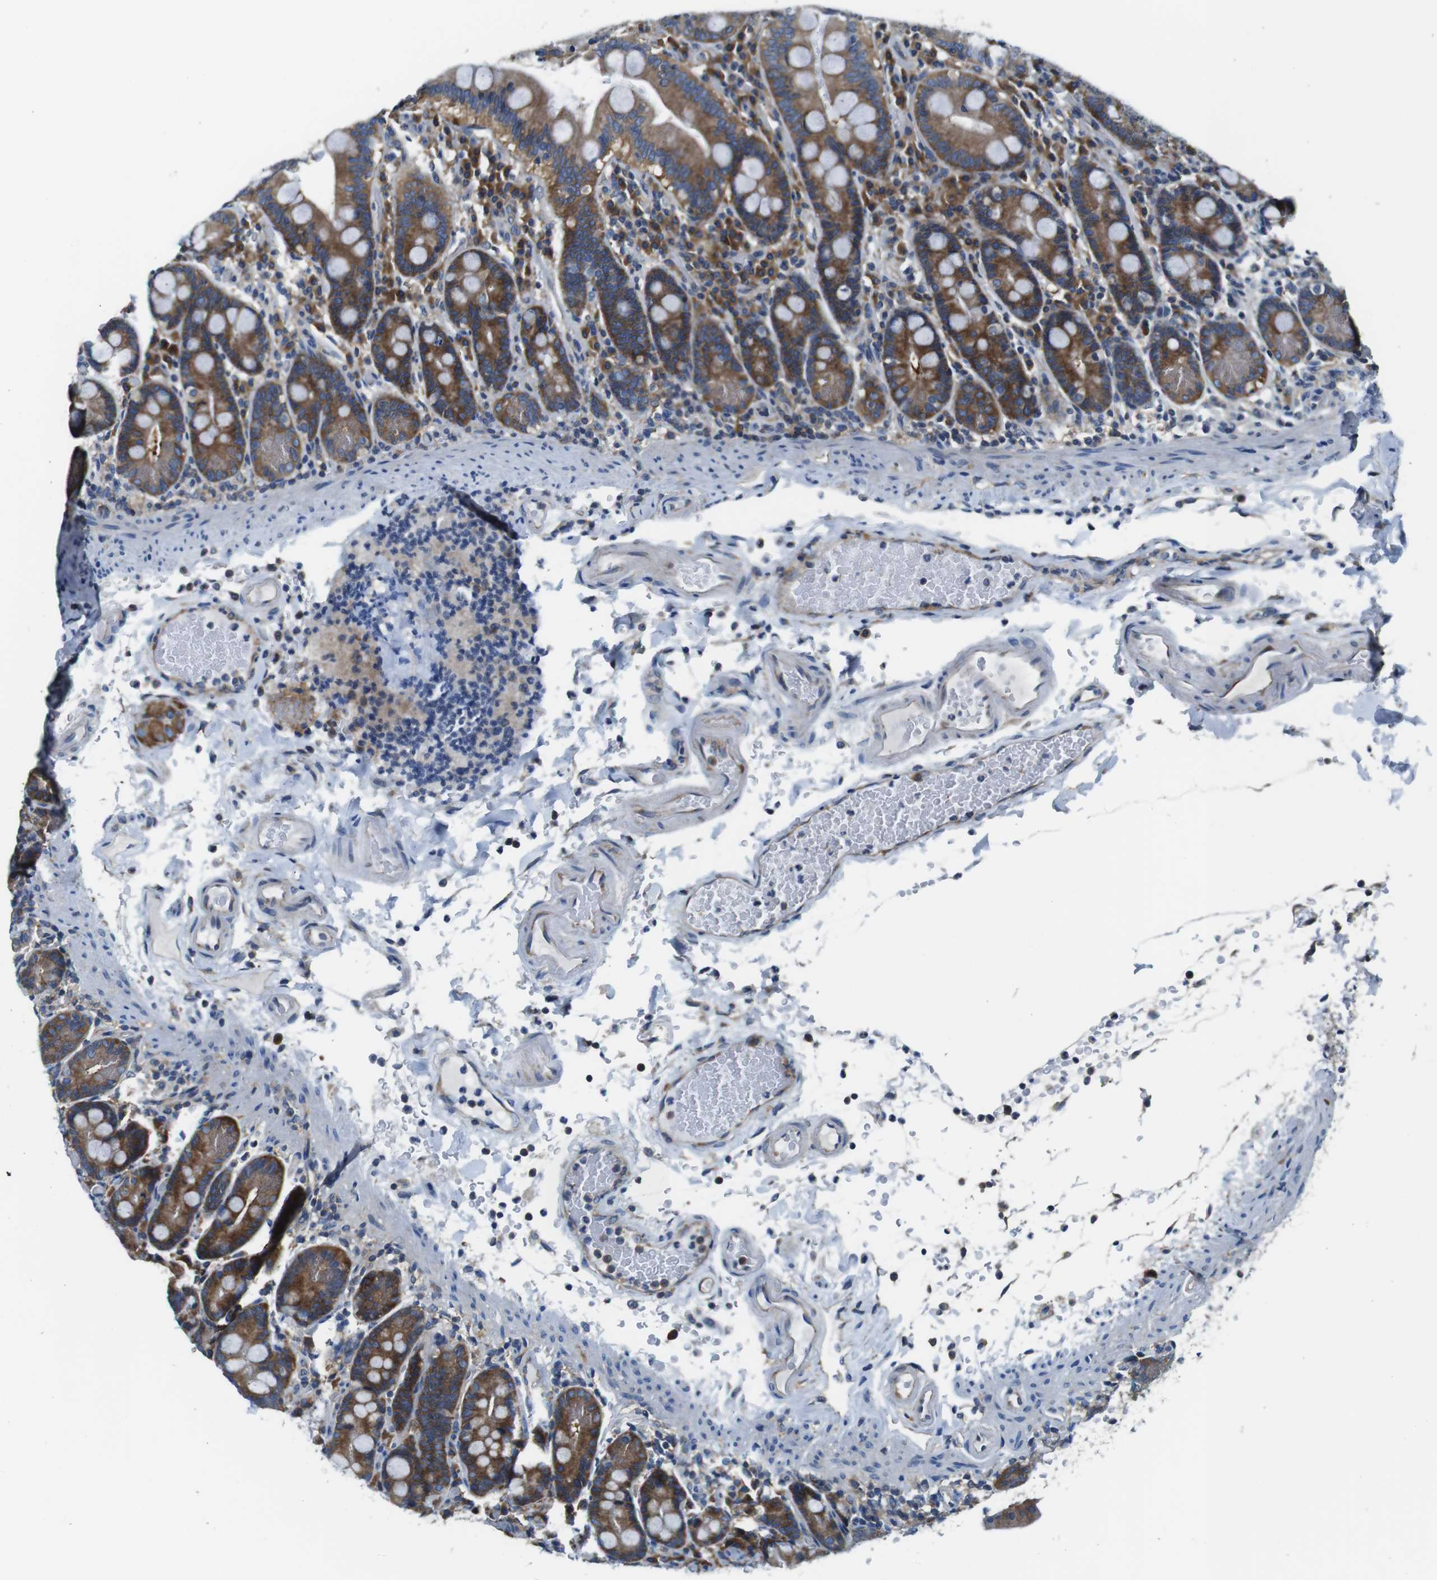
{"staining": {"intensity": "strong", "quantity": ">75%", "location": "cytoplasmic/membranous"}, "tissue": "duodenum", "cell_type": "Glandular cells", "image_type": "normal", "snomed": [{"axis": "morphology", "description": "Normal tissue, NOS"}, {"axis": "topography", "description": "Small intestine, NOS"}], "caption": "An IHC image of normal tissue is shown. Protein staining in brown shows strong cytoplasmic/membranous positivity in duodenum within glandular cells. (DAB IHC with brightfield microscopy, high magnification).", "gene": "EIF2B5", "patient": {"sex": "female", "age": 71}}